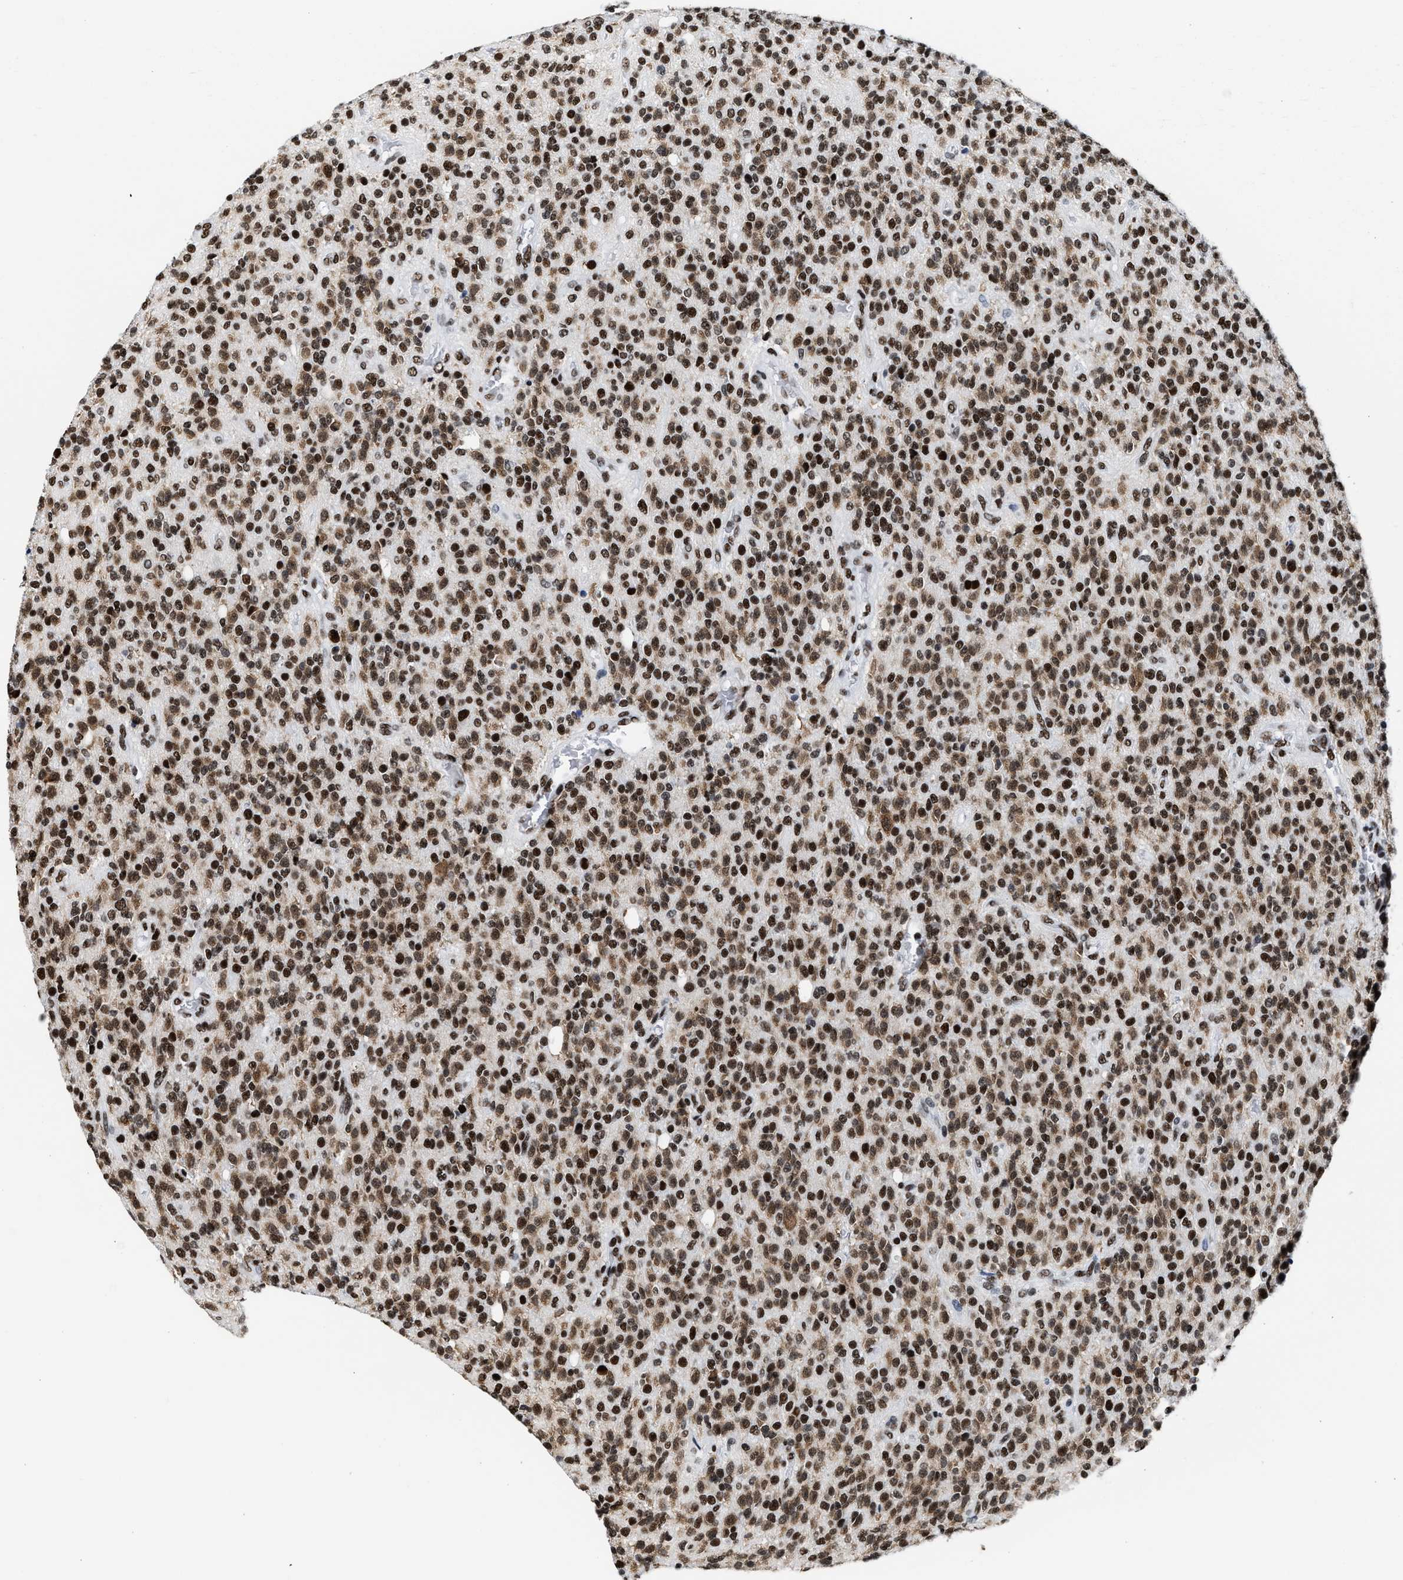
{"staining": {"intensity": "moderate", "quantity": ">75%", "location": "nuclear"}, "tissue": "glioma", "cell_type": "Tumor cells", "image_type": "cancer", "snomed": [{"axis": "morphology", "description": "Glioma, malignant, High grade"}, {"axis": "topography", "description": "Brain"}], "caption": "Immunohistochemistry (IHC) photomicrograph of high-grade glioma (malignant) stained for a protein (brown), which reveals medium levels of moderate nuclear expression in about >75% of tumor cells.", "gene": "SMARCC2", "patient": {"sex": "male", "age": 34}}